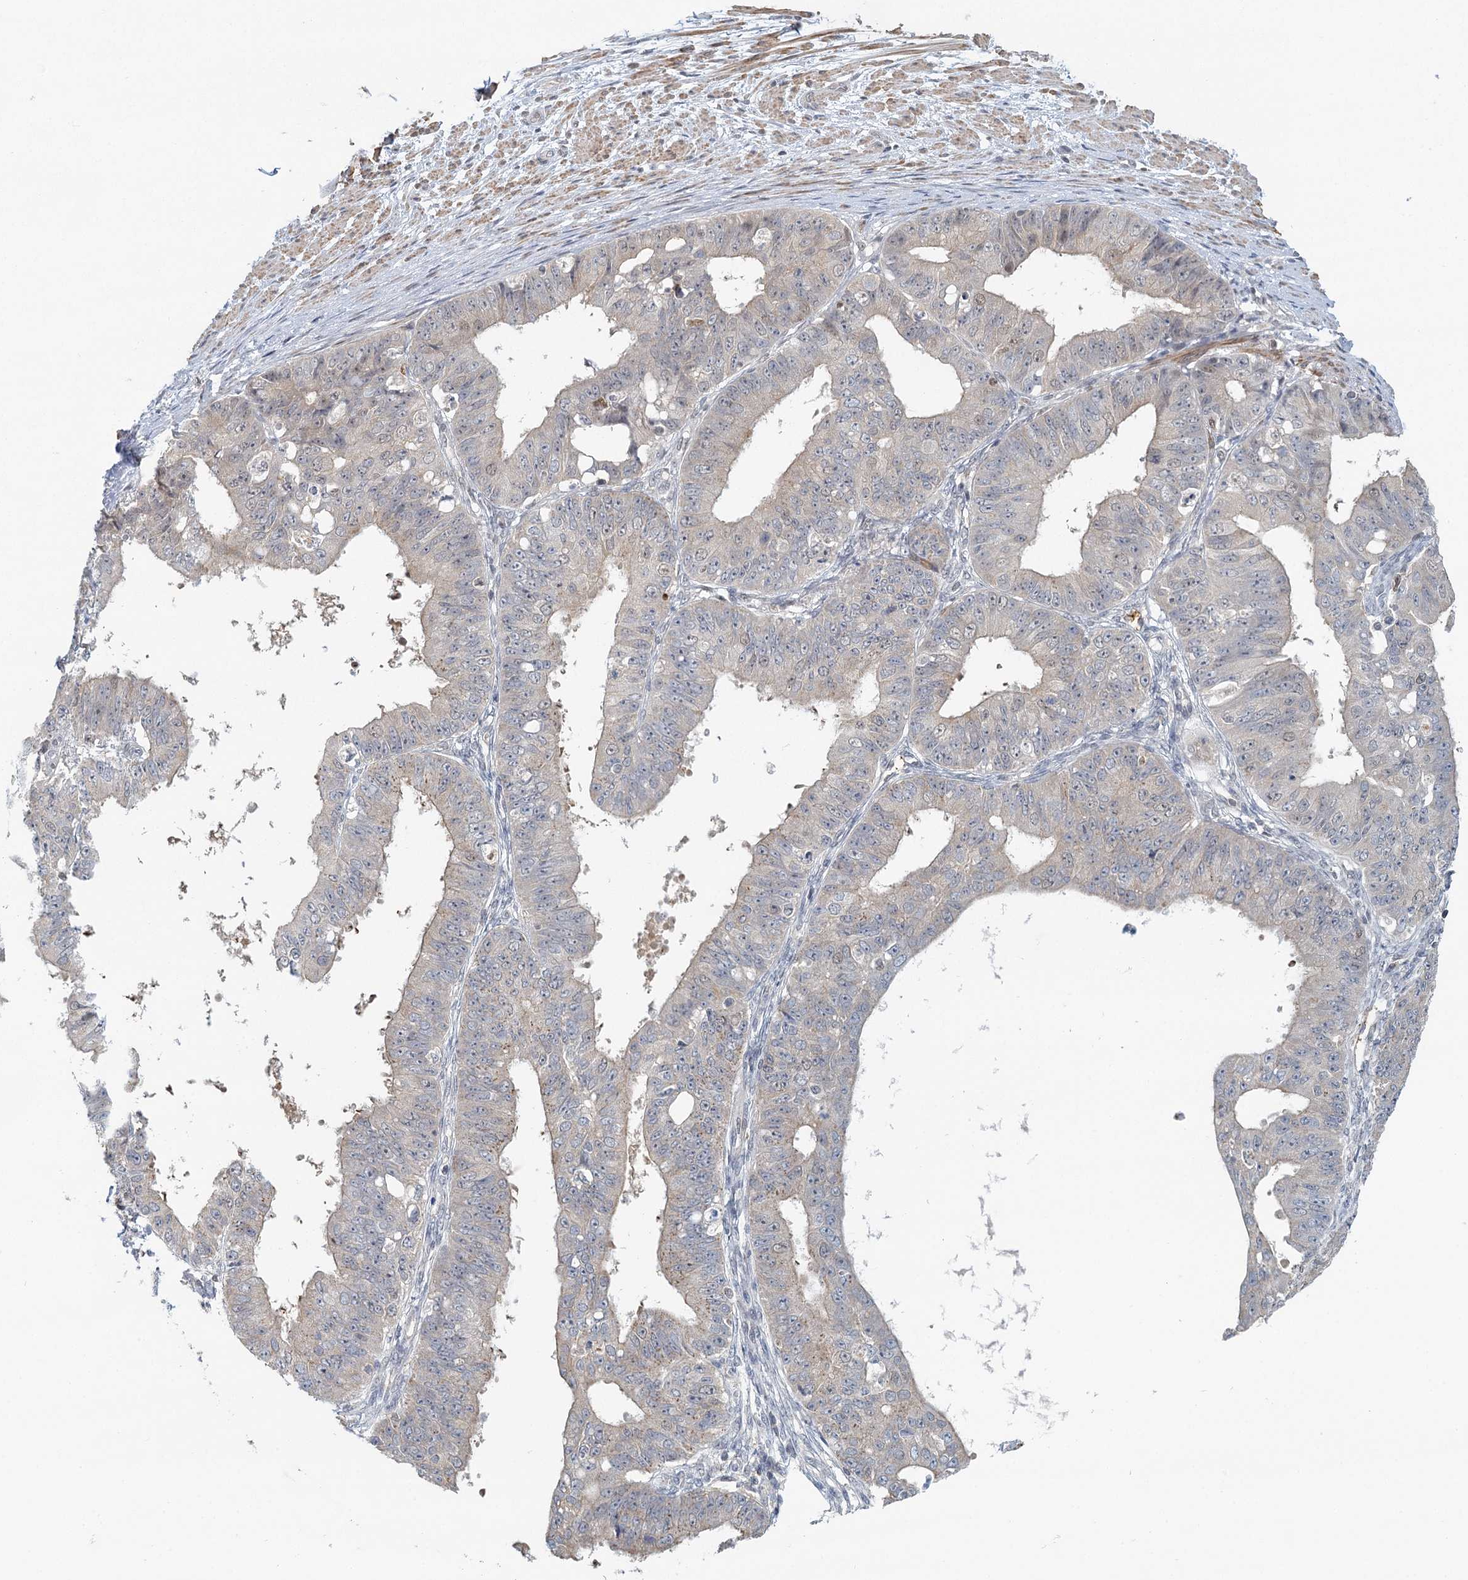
{"staining": {"intensity": "negative", "quantity": "none", "location": "none"}, "tissue": "ovarian cancer", "cell_type": "Tumor cells", "image_type": "cancer", "snomed": [{"axis": "morphology", "description": "Carcinoma, endometroid"}, {"axis": "topography", "description": "Appendix"}, {"axis": "topography", "description": "Ovary"}], "caption": "IHC of ovarian endometroid carcinoma reveals no positivity in tumor cells.", "gene": "GPATCH11", "patient": {"sex": "female", "age": 42}}